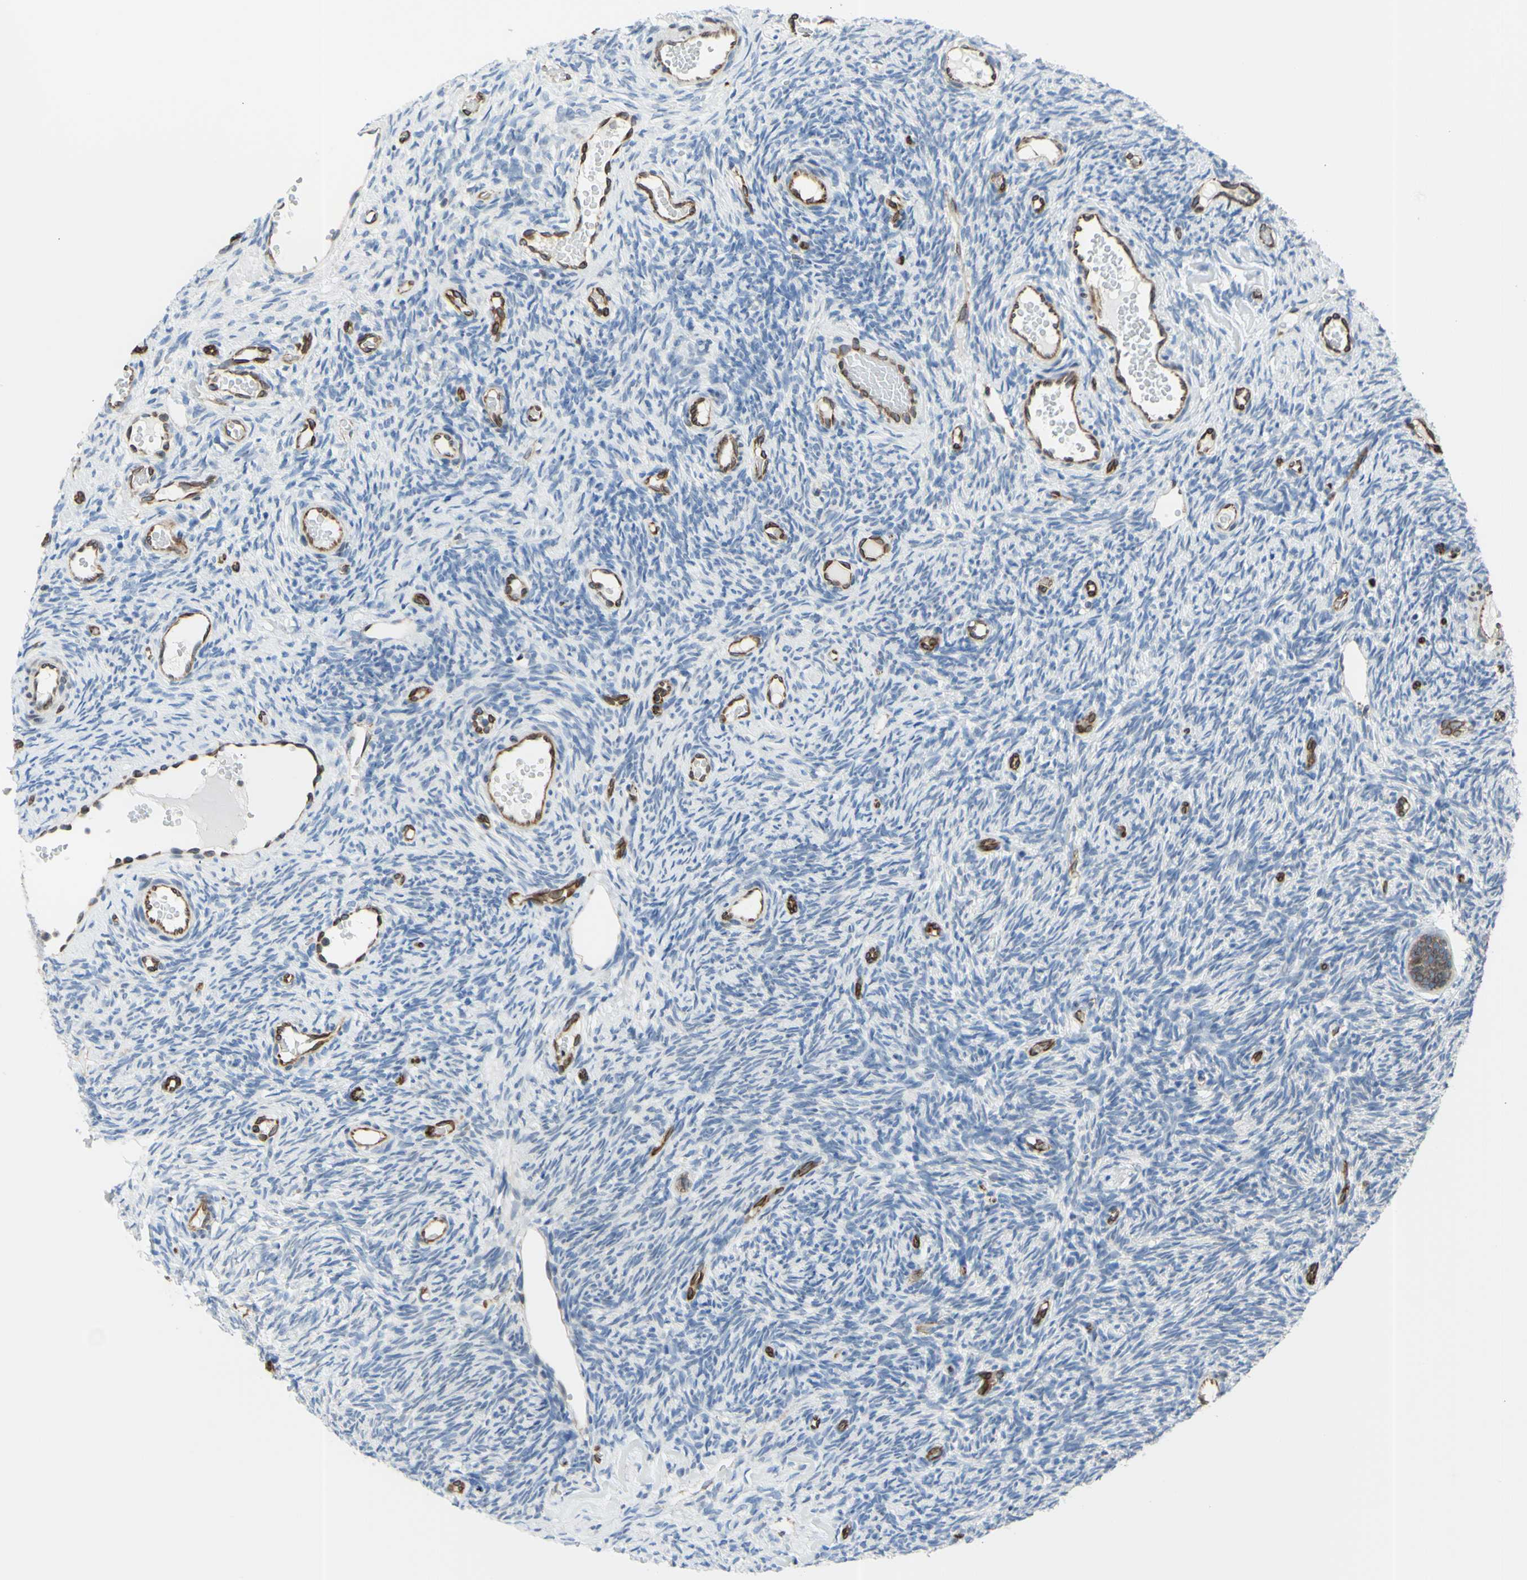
{"staining": {"intensity": "negative", "quantity": "none", "location": "none"}, "tissue": "ovary", "cell_type": "Ovarian stroma cells", "image_type": "normal", "snomed": [{"axis": "morphology", "description": "Normal tissue, NOS"}, {"axis": "topography", "description": "Ovary"}], "caption": "A high-resolution micrograph shows IHC staining of unremarkable ovary, which displays no significant staining in ovarian stroma cells.", "gene": "MGST2", "patient": {"sex": "female", "age": 35}}